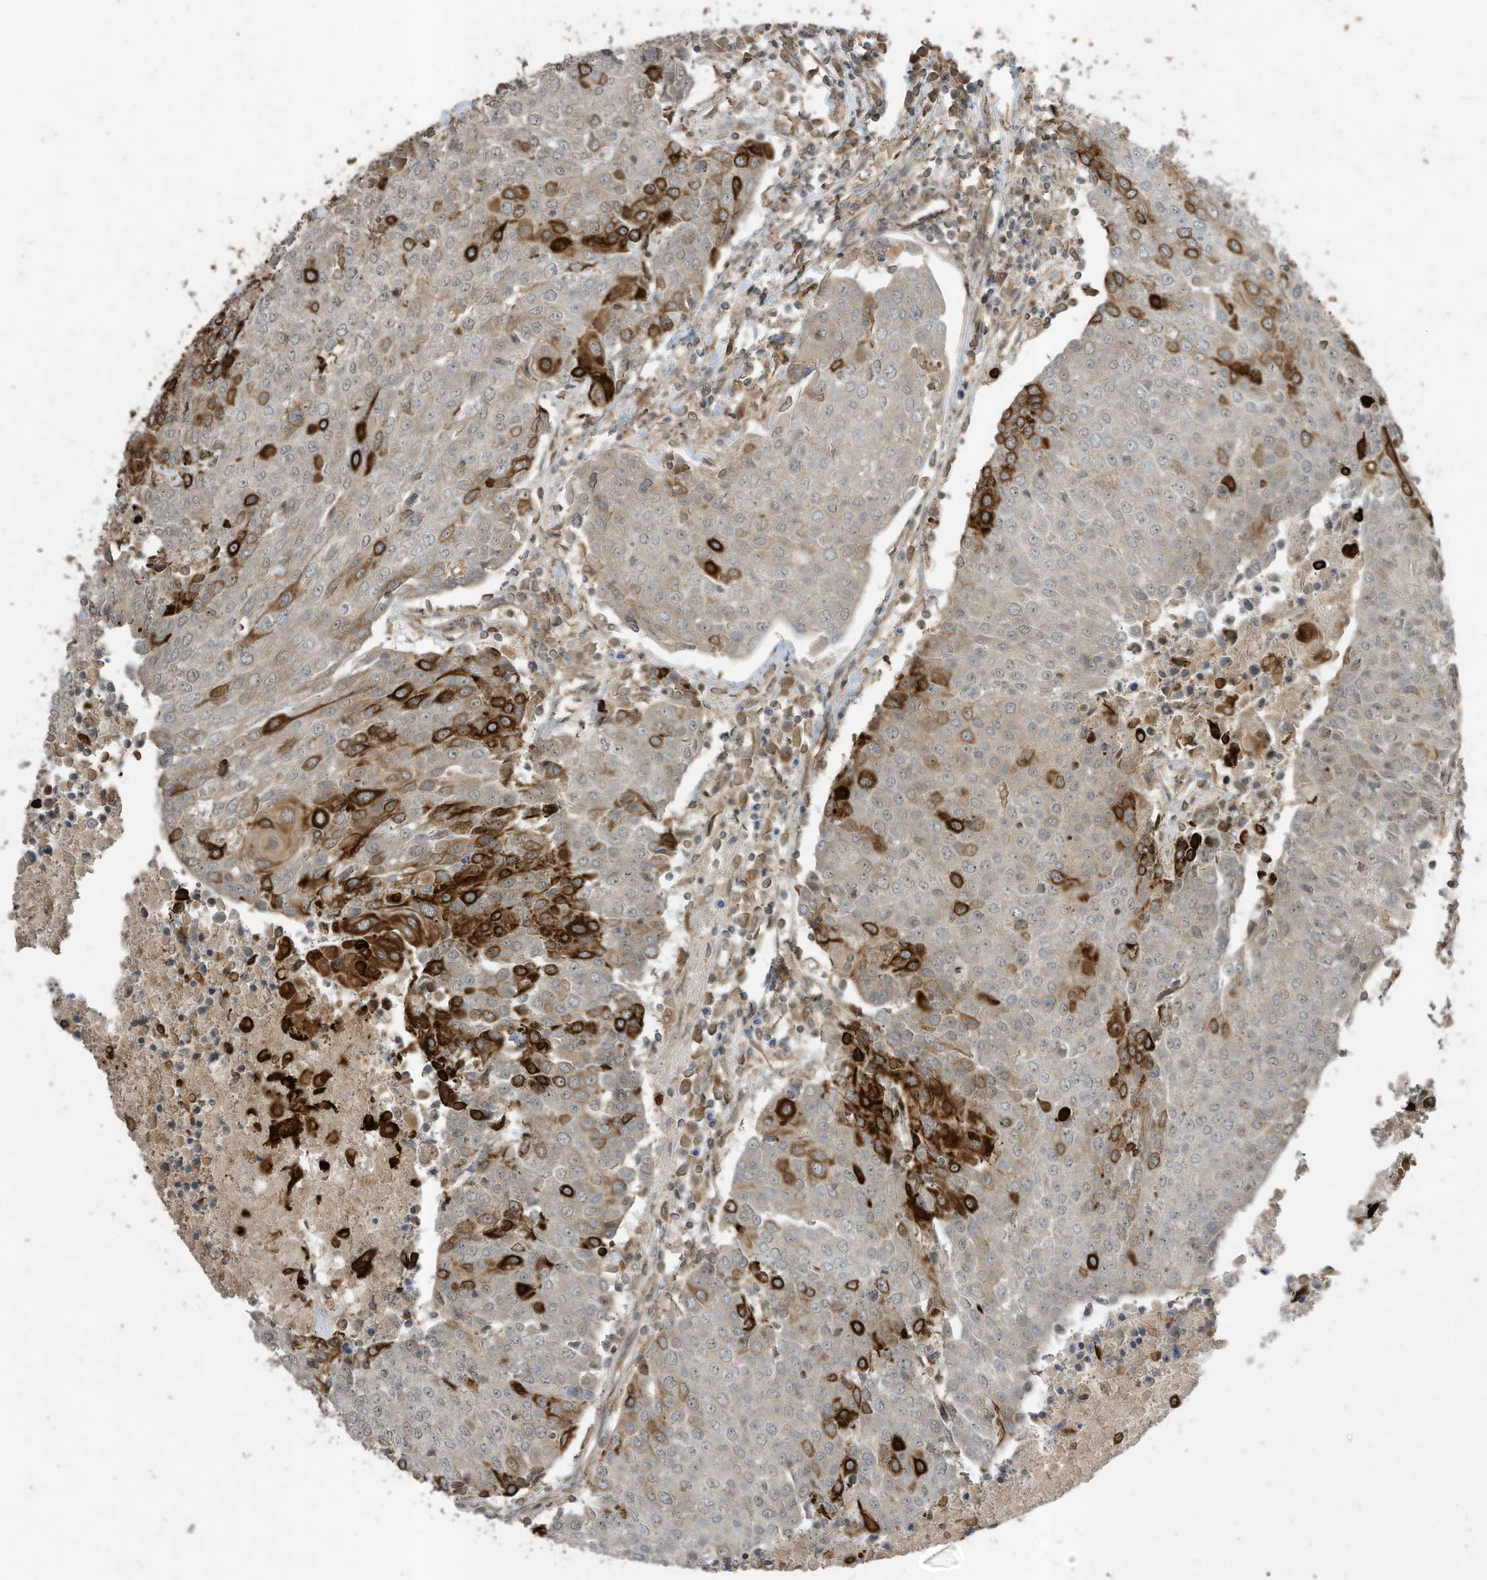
{"staining": {"intensity": "strong", "quantity": "<25%", "location": "cytoplasmic/membranous"}, "tissue": "urothelial cancer", "cell_type": "Tumor cells", "image_type": "cancer", "snomed": [{"axis": "morphology", "description": "Urothelial carcinoma, High grade"}, {"axis": "topography", "description": "Urinary bladder"}], "caption": "Tumor cells show medium levels of strong cytoplasmic/membranous staining in about <25% of cells in human urothelial cancer.", "gene": "ZNF653", "patient": {"sex": "female", "age": 85}}